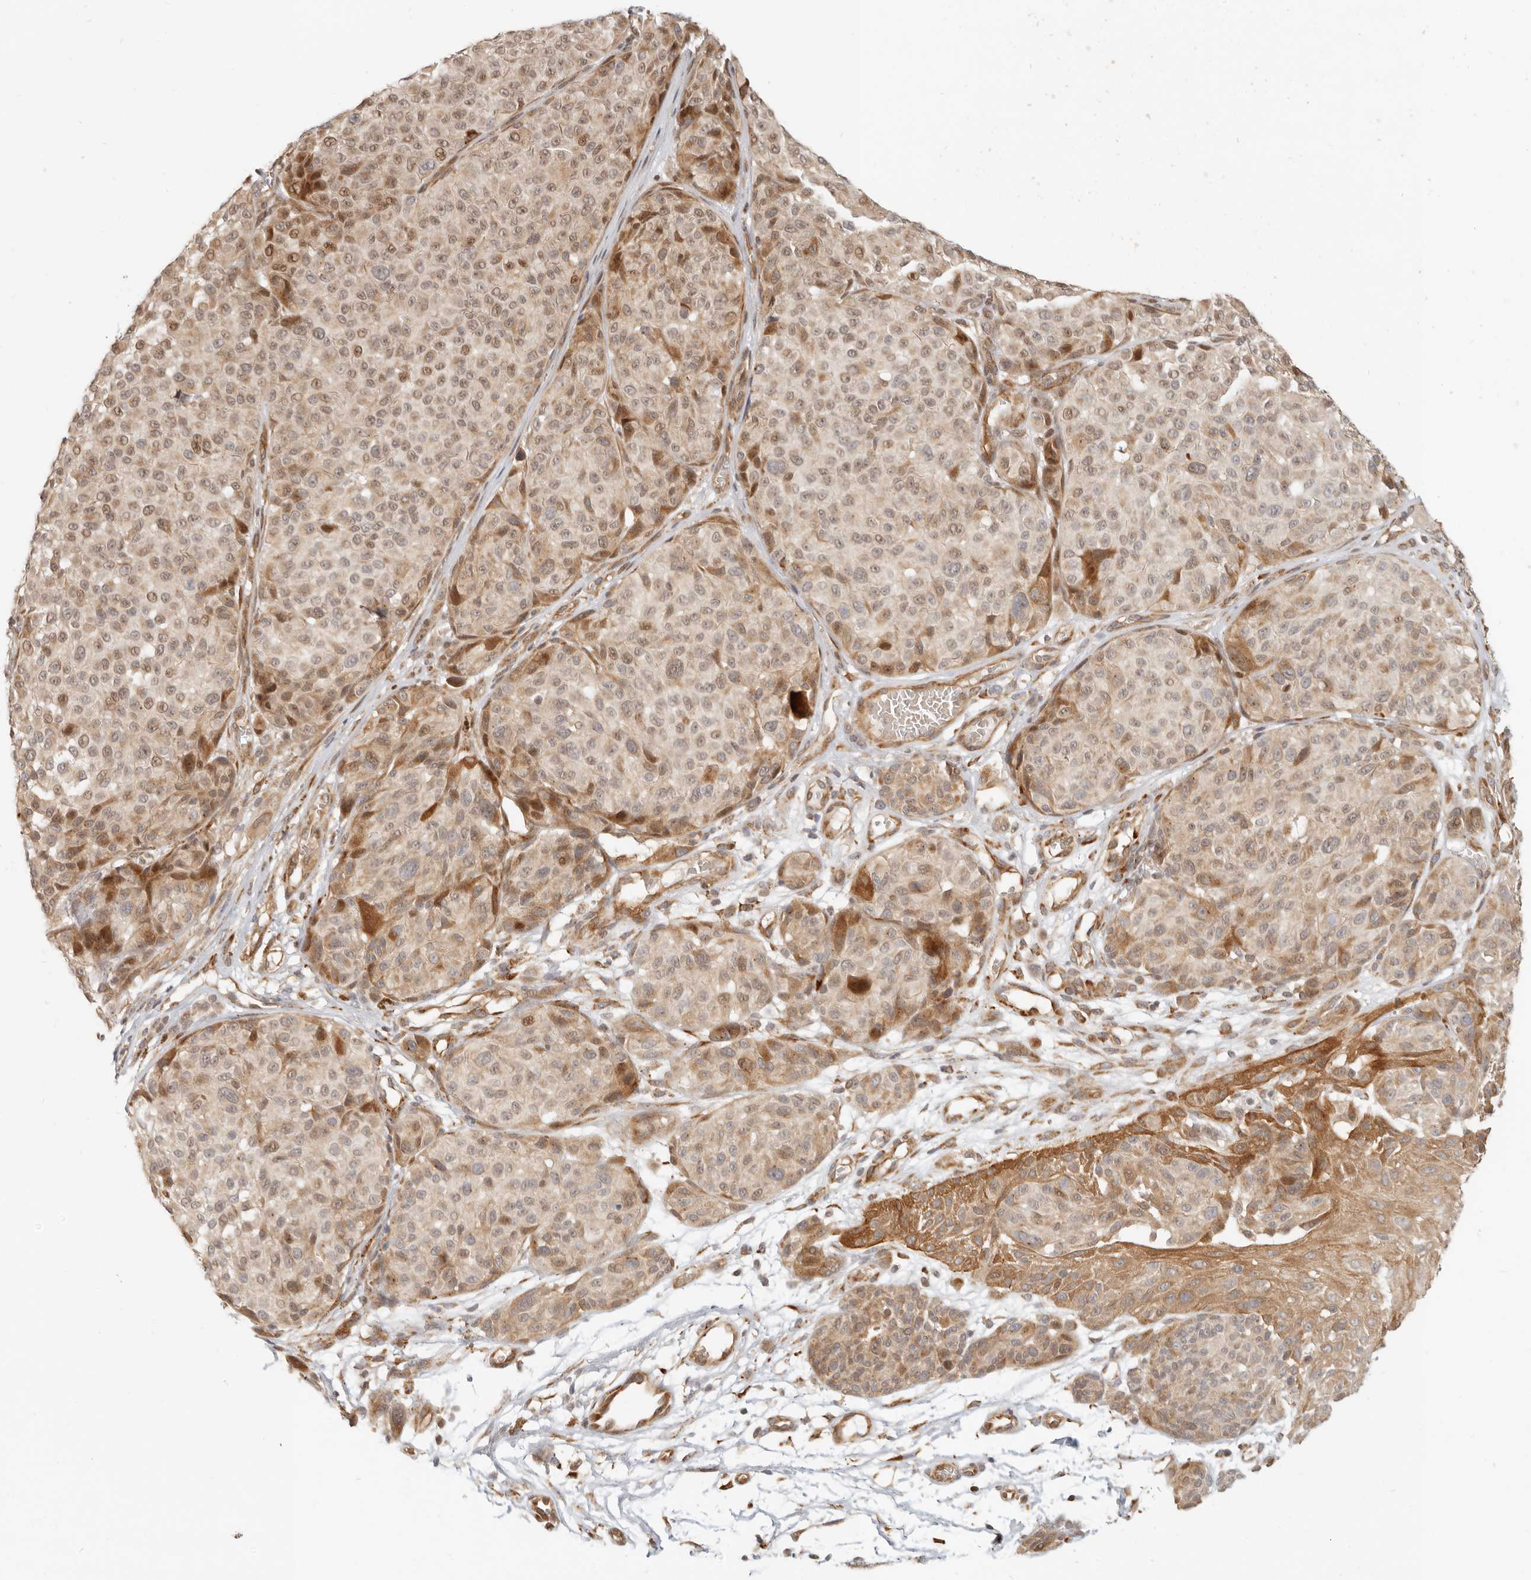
{"staining": {"intensity": "moderate", "quantity": "25%-75%", "location": "cytoplasmic/membranous,nuclear"}, "tissue": "melanoma", "cell_type": "Tumor cells", "image_type": "cancer", "snomed": [{"axis": "morphology", "description": "Malignant melanoma, NOS"}, {"axis": "topography", "description": "Skin"}], "caption": "IHC photomicrograph of neoplastic tissue: malignant melanoma stained using immunohistochemistry (IHC) shows medium levels of moderate protein expression localized specifically in the cytoplasmic/membranous and nuclear of tumor cells, appearing as a cytoplasmic/membranous and nuclear brown color.", "gene": "TUFT1", "patient": {"sex": "male", "age": 83}}